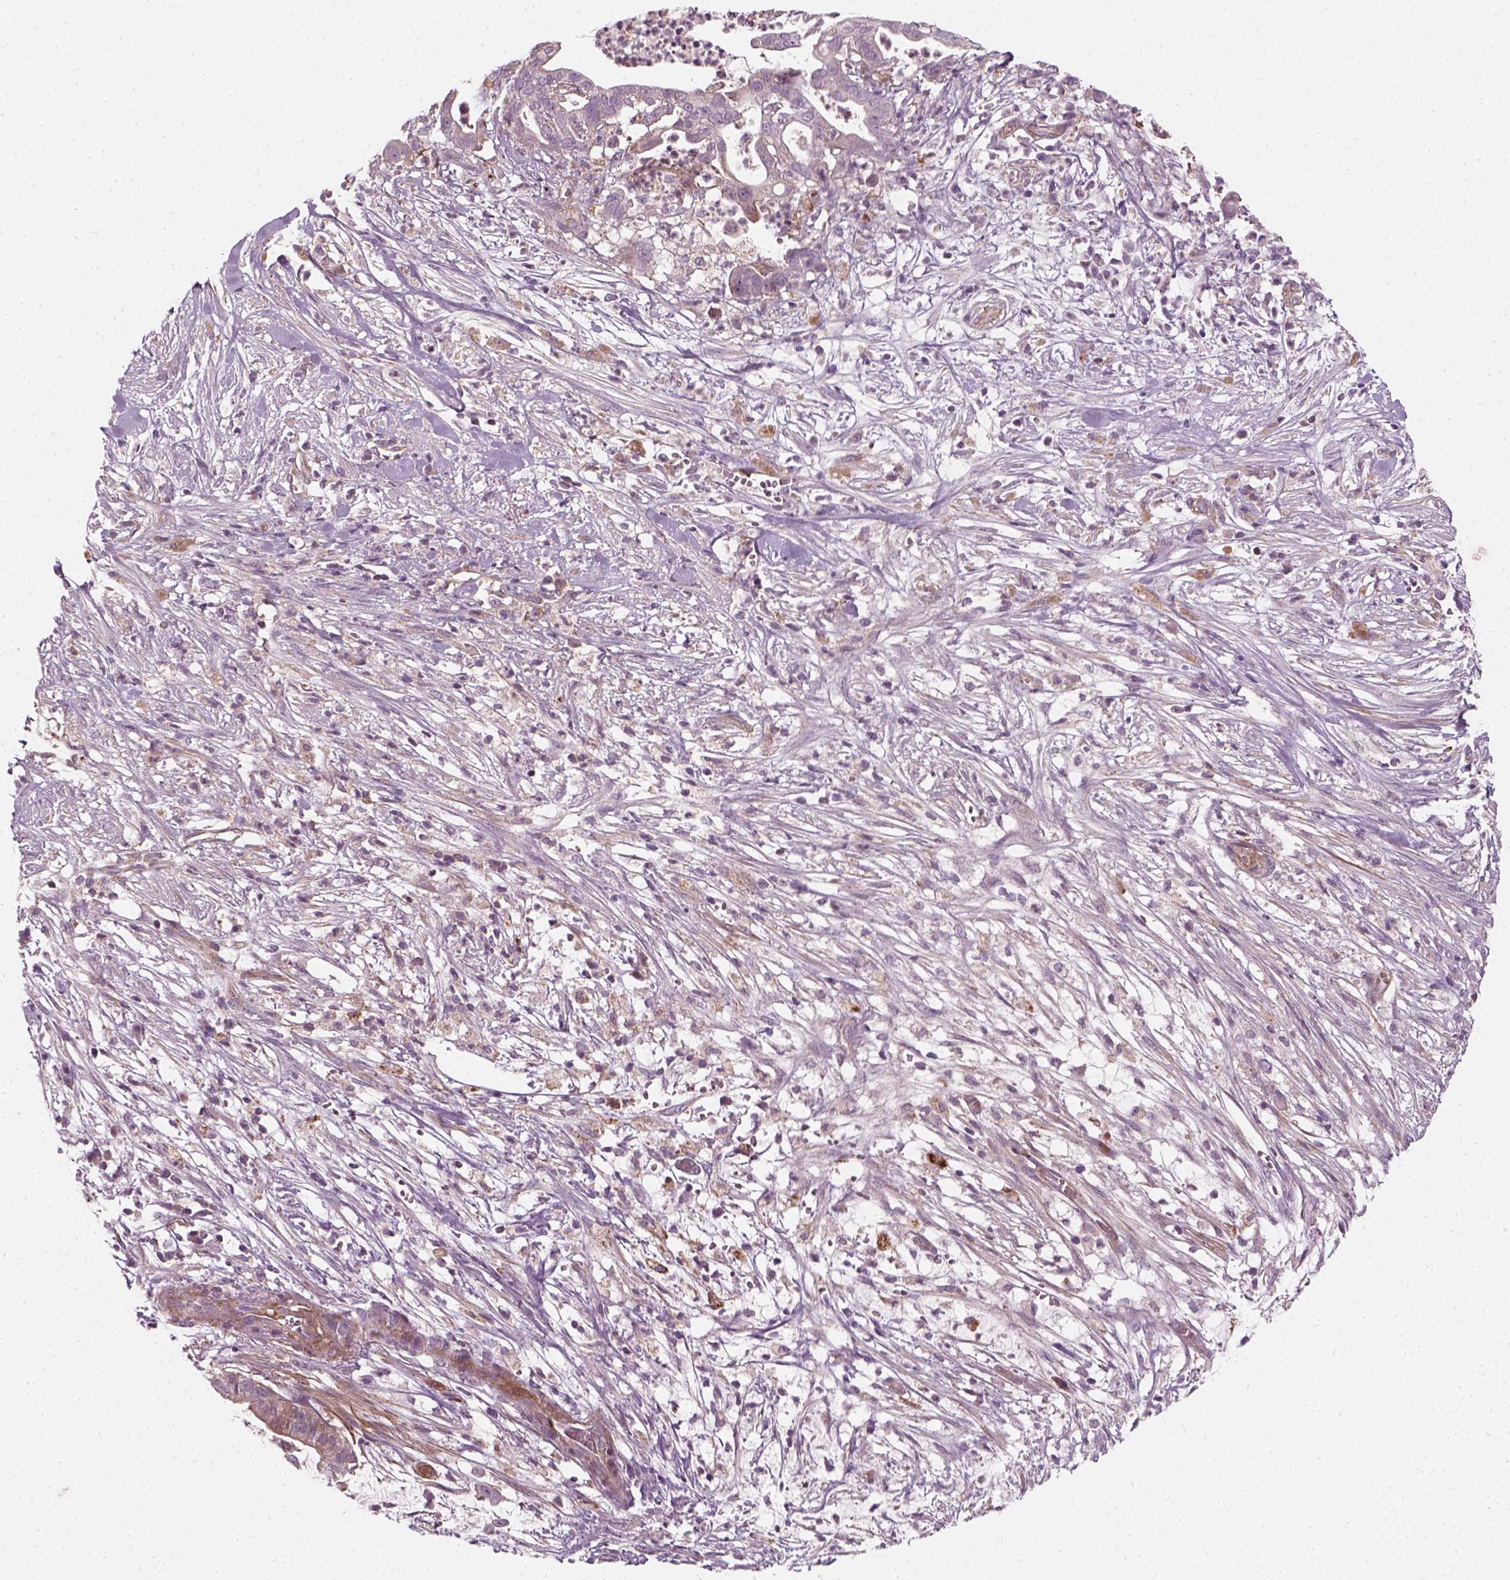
{"staining": {"intensity": "negative", "quantity": "none", "location": "none"}, "tissue": "pancreatic cancer", "cell_type": "Tumor cells", "image_type": "cancer", "snomed": [{"axis": "morphology", "description": "Adenocarcinoma, NOS"}, {"axis": "topography", "description": "Pancreas"}], "caption": "Tumor cells are negative for brown protein staining in pancreatic adenocarcinoma.", "gene": "DNASE1L1", "patient": {"sex": "male", "age": 61}}